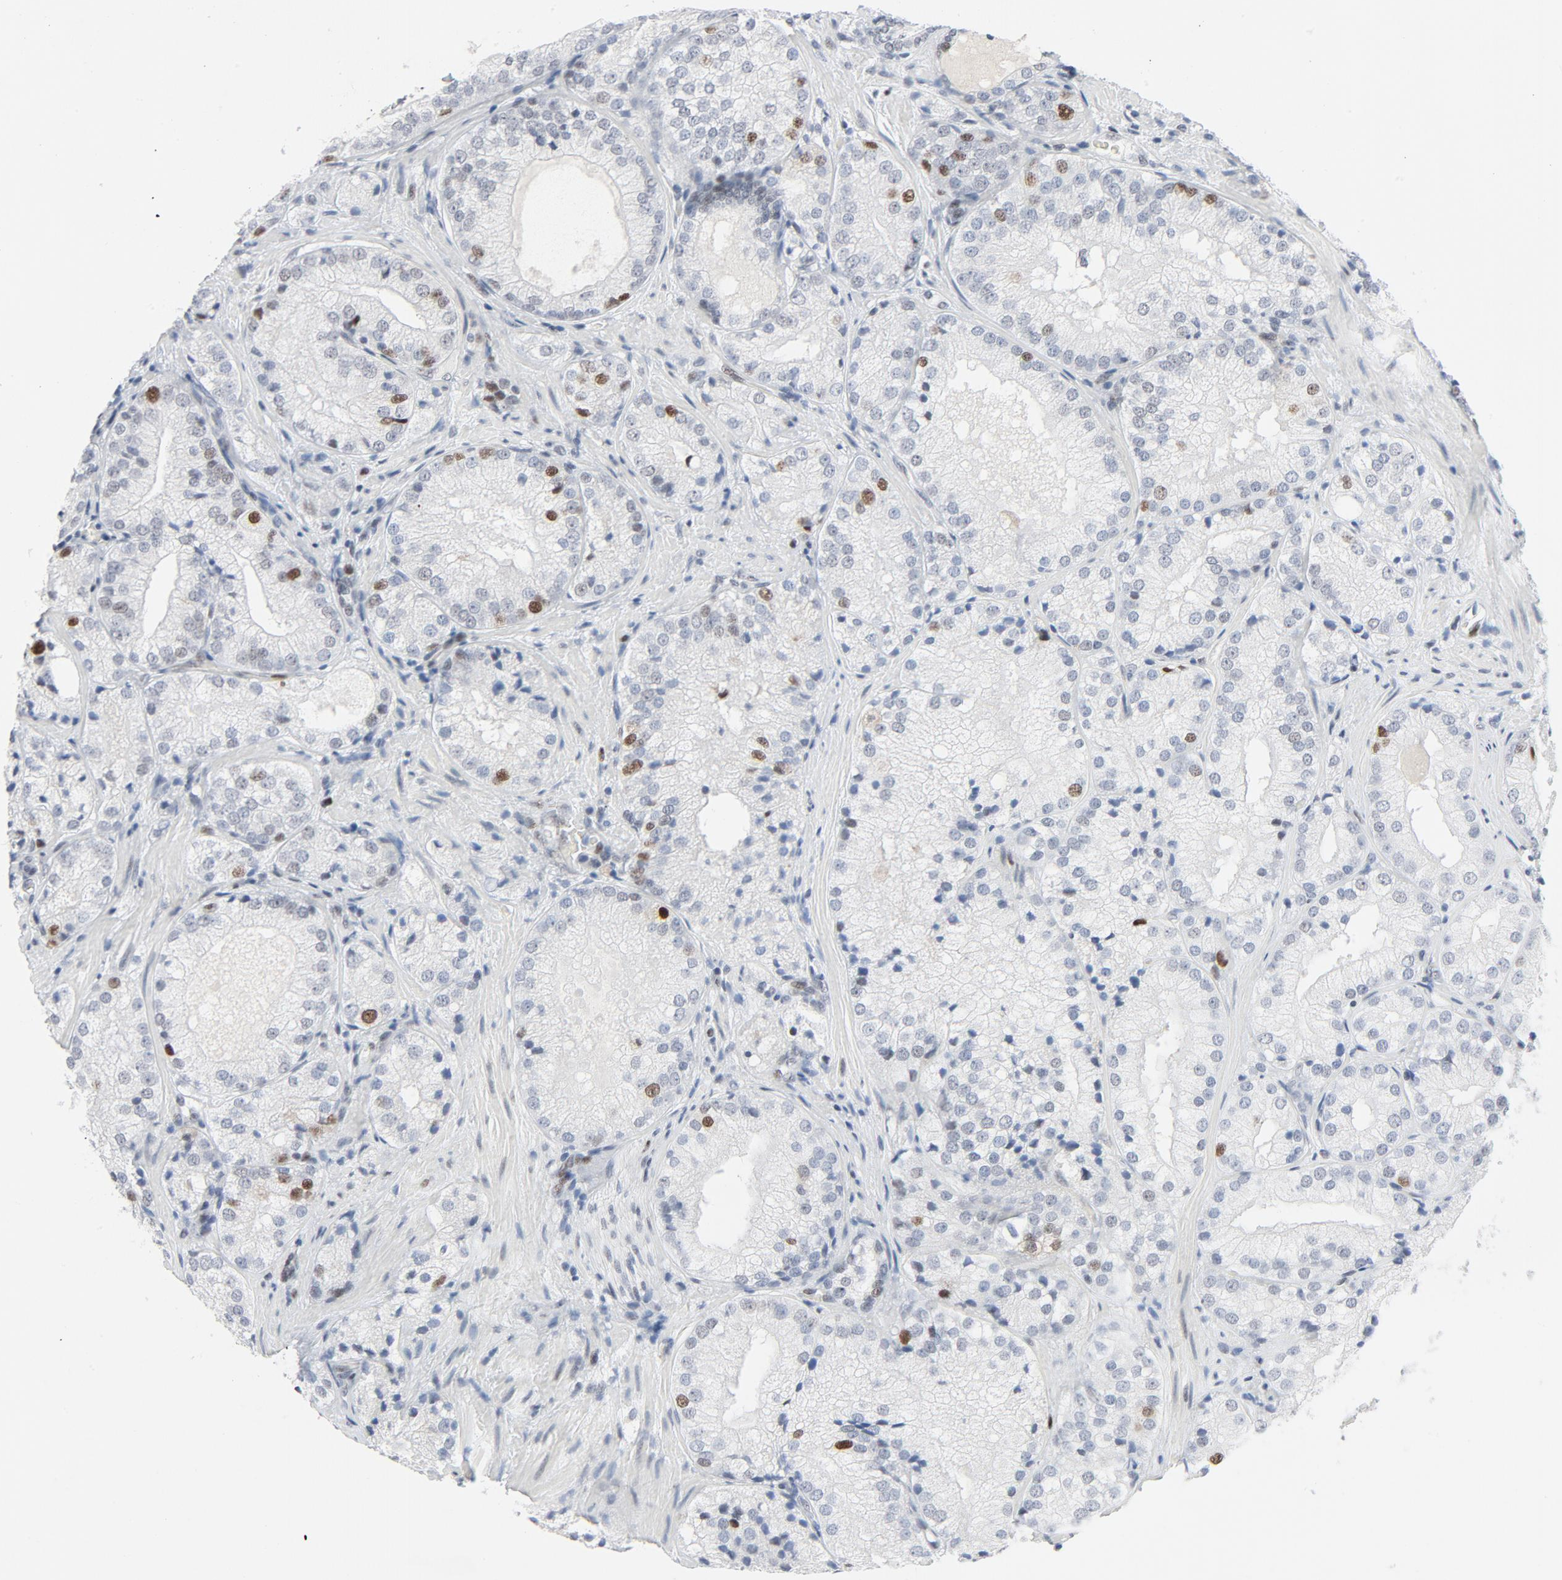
{"staining": {"intensity": "moderate", "quantity": "<25%", "location": "nuclear"}, "tissue": "prostate cancer", "cell_type": "Tumor cells", "image_type": "cancer", "snomed": [{"axis": "morphology", "description": "Adenocarcinoma, Low grade"}, {"axis": "topography", "description": "Prostate"}], "caption": "A histopathology image of human prostate low-grade adenocarcinoma stained for a protein reveals moderate nuclear brown staining in tumor cells.", "gene": "POLD1", "patient": {"sex": "male", "age": 60}}